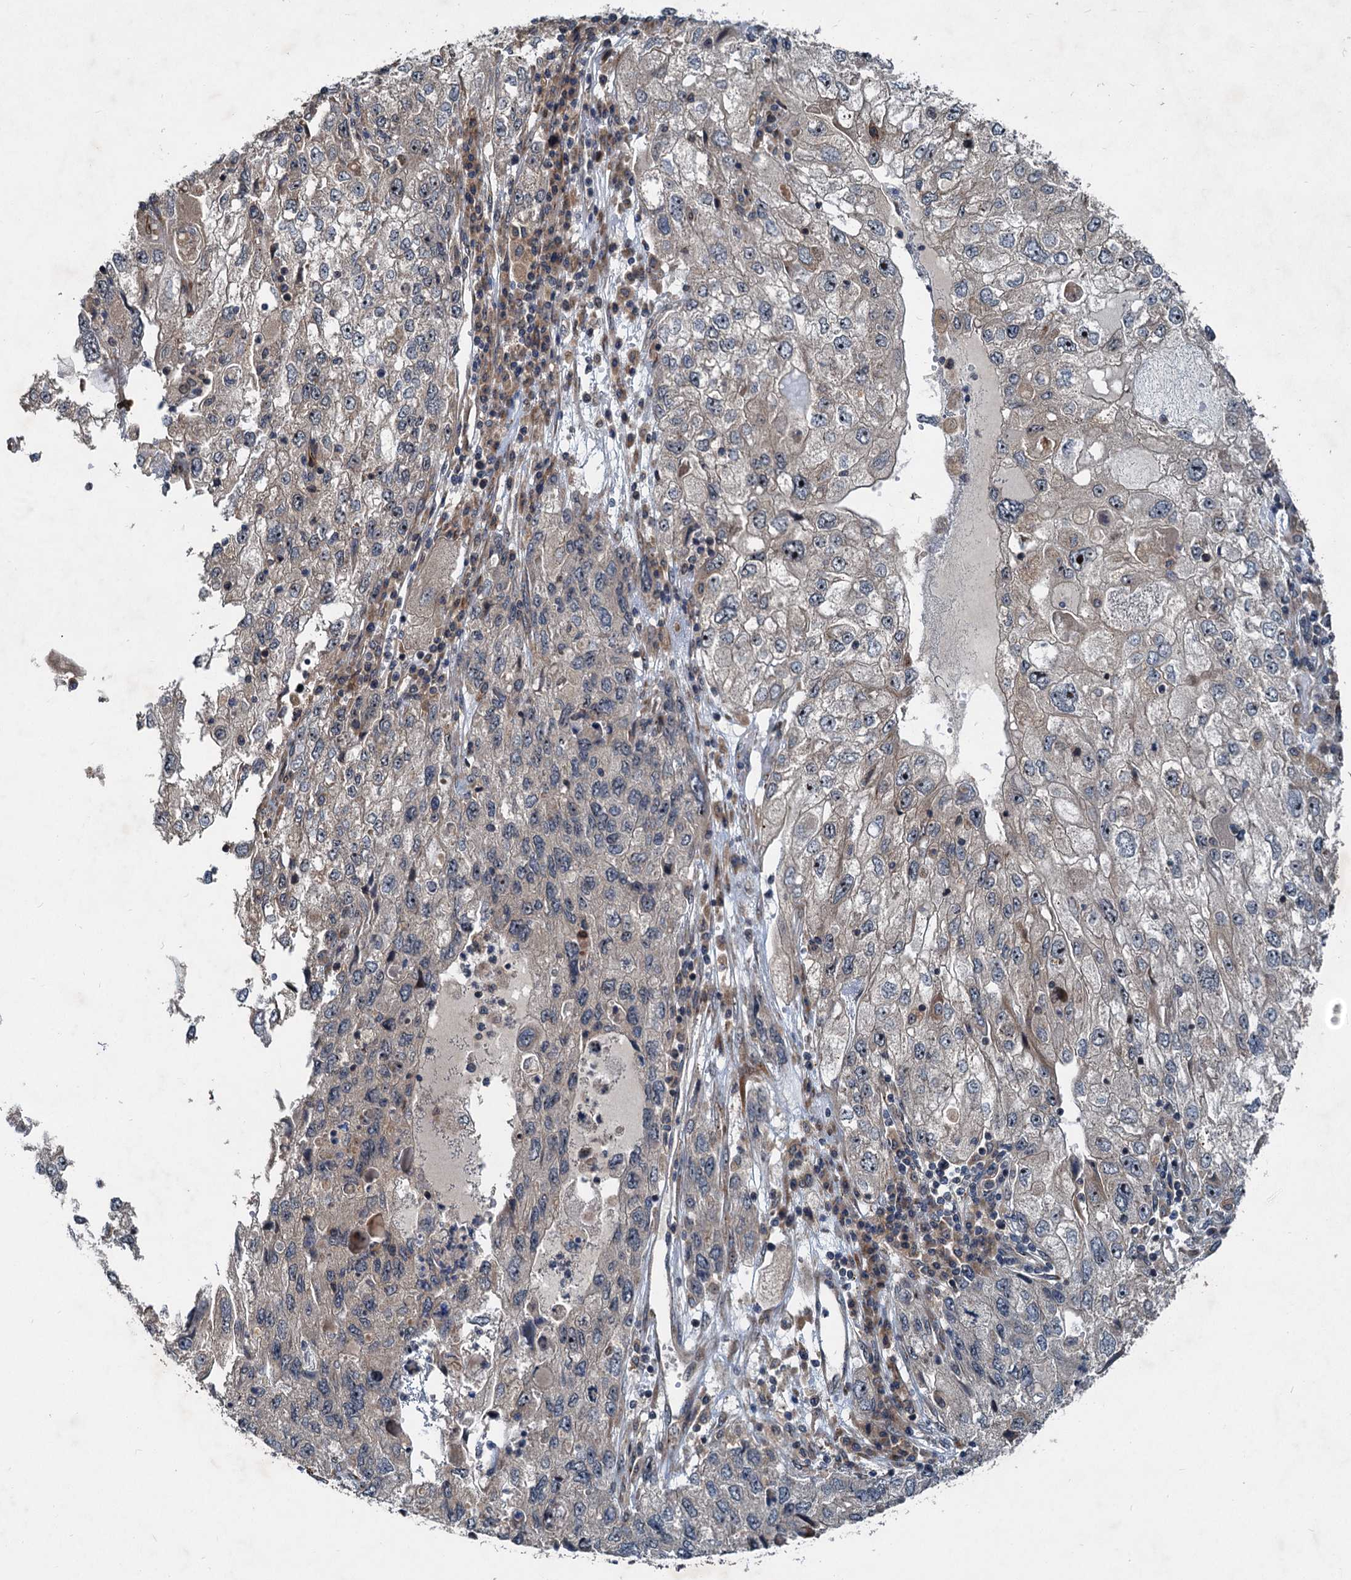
{"staining": {"intensity": "negative", "quantity": "none", "location": "none"}, "tissue": "endometrial cancer", "cell_type": "Tumor cells", "image_type": "cancer", "snomed": [{"axis": "morphology", "description": "Adenocarcinoma, NOS"}, {"axis": "topography", "description": "Endometrium"}], "caption": "The histopathology image exhibits no staining of tumor cells in endometrial adenocarcinoma.", "gene": "CEP68", "patient": {"sex": "female", "age": 49}}